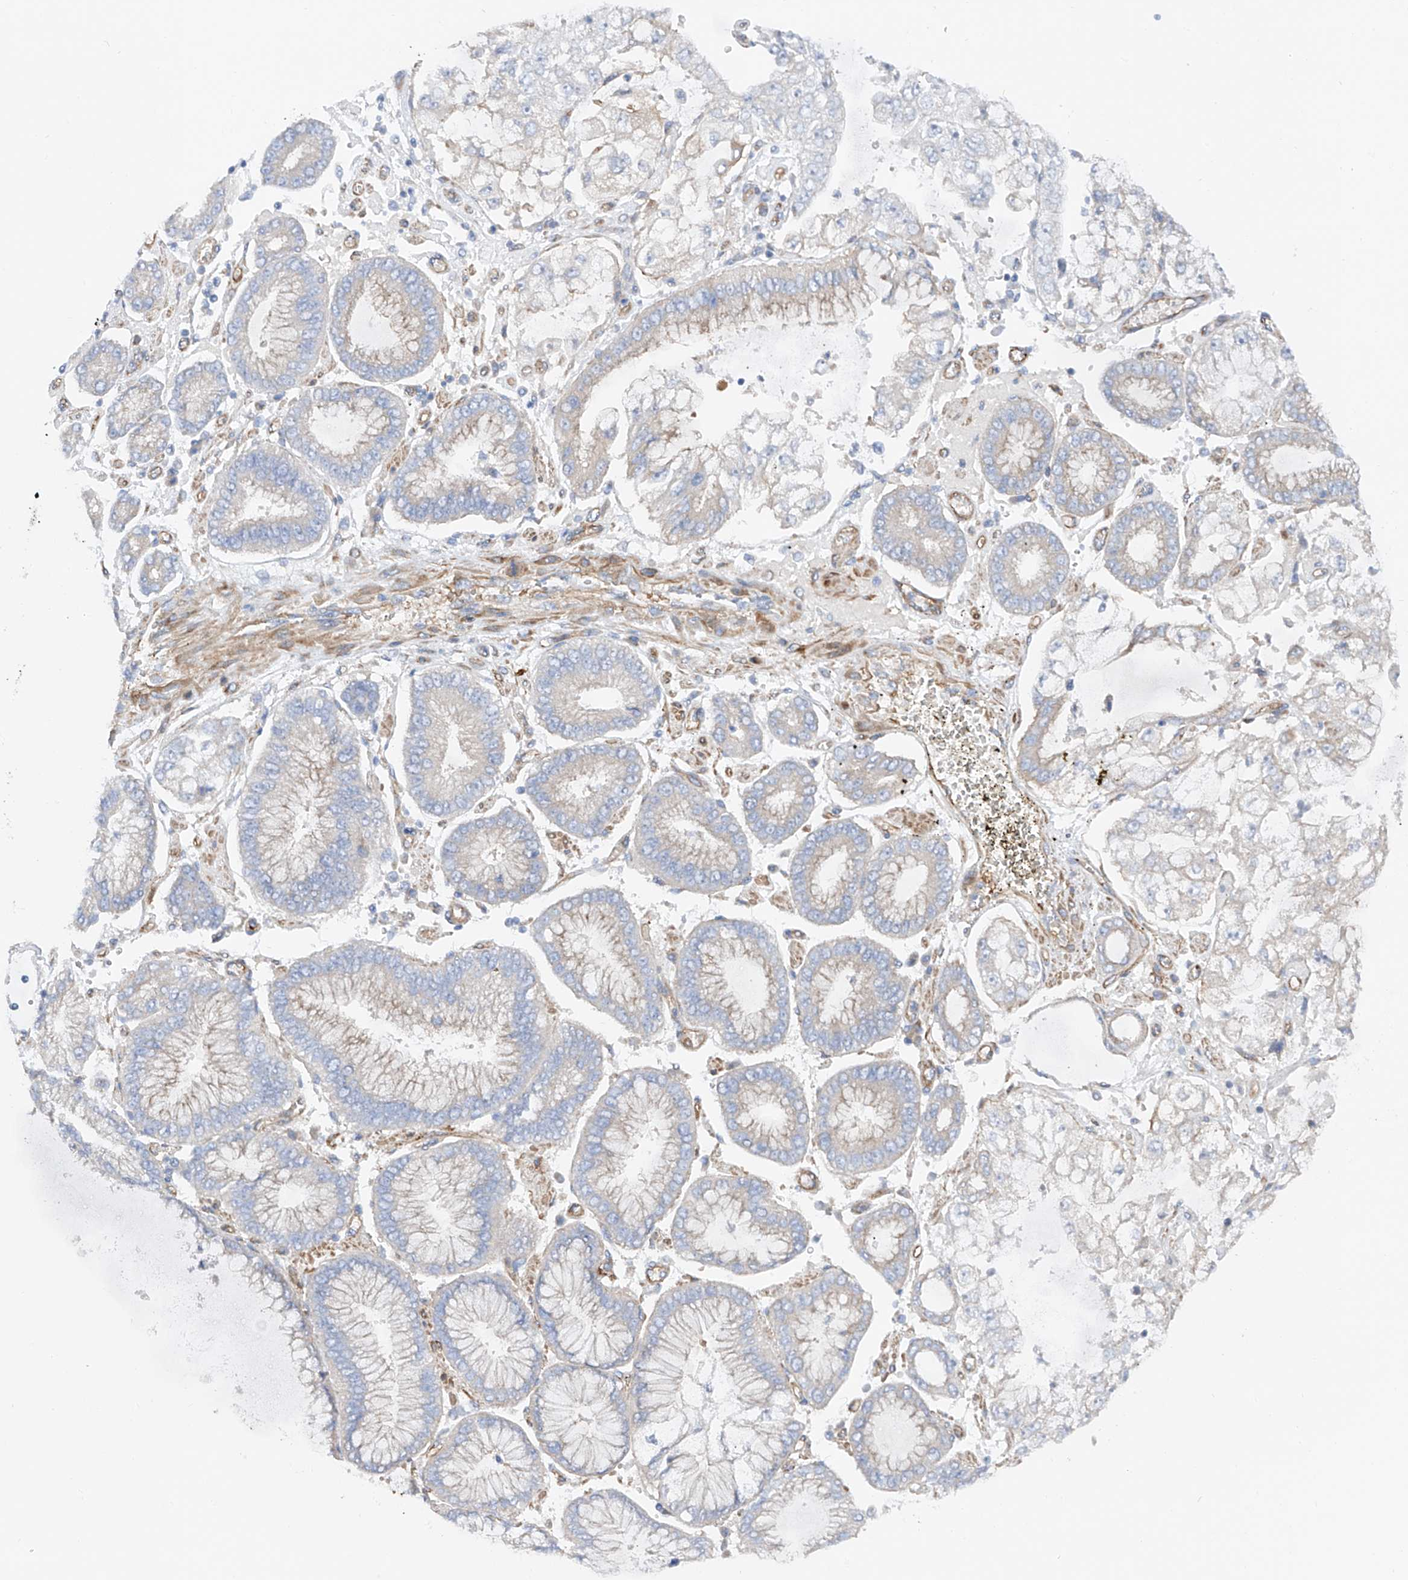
{"staining": {"intensity": "negative", "quantity": "none", "location": "none"}, "tissue": "stomach cancer", "cell_type": "Tumor cells", "image_type": "cancer", "snomed": [{"axis": "morphology", "description": "Adenocarcinoma, NOS"}, {"axis": "topography", "description": "Stomach"}], "caption": "Immunohistochemical staining of human adenocarcinoma (stomach) reveals no significant expression in tumor cells.", "gene": "LCA5", "patient": {"sex": "male", "age": 76}}